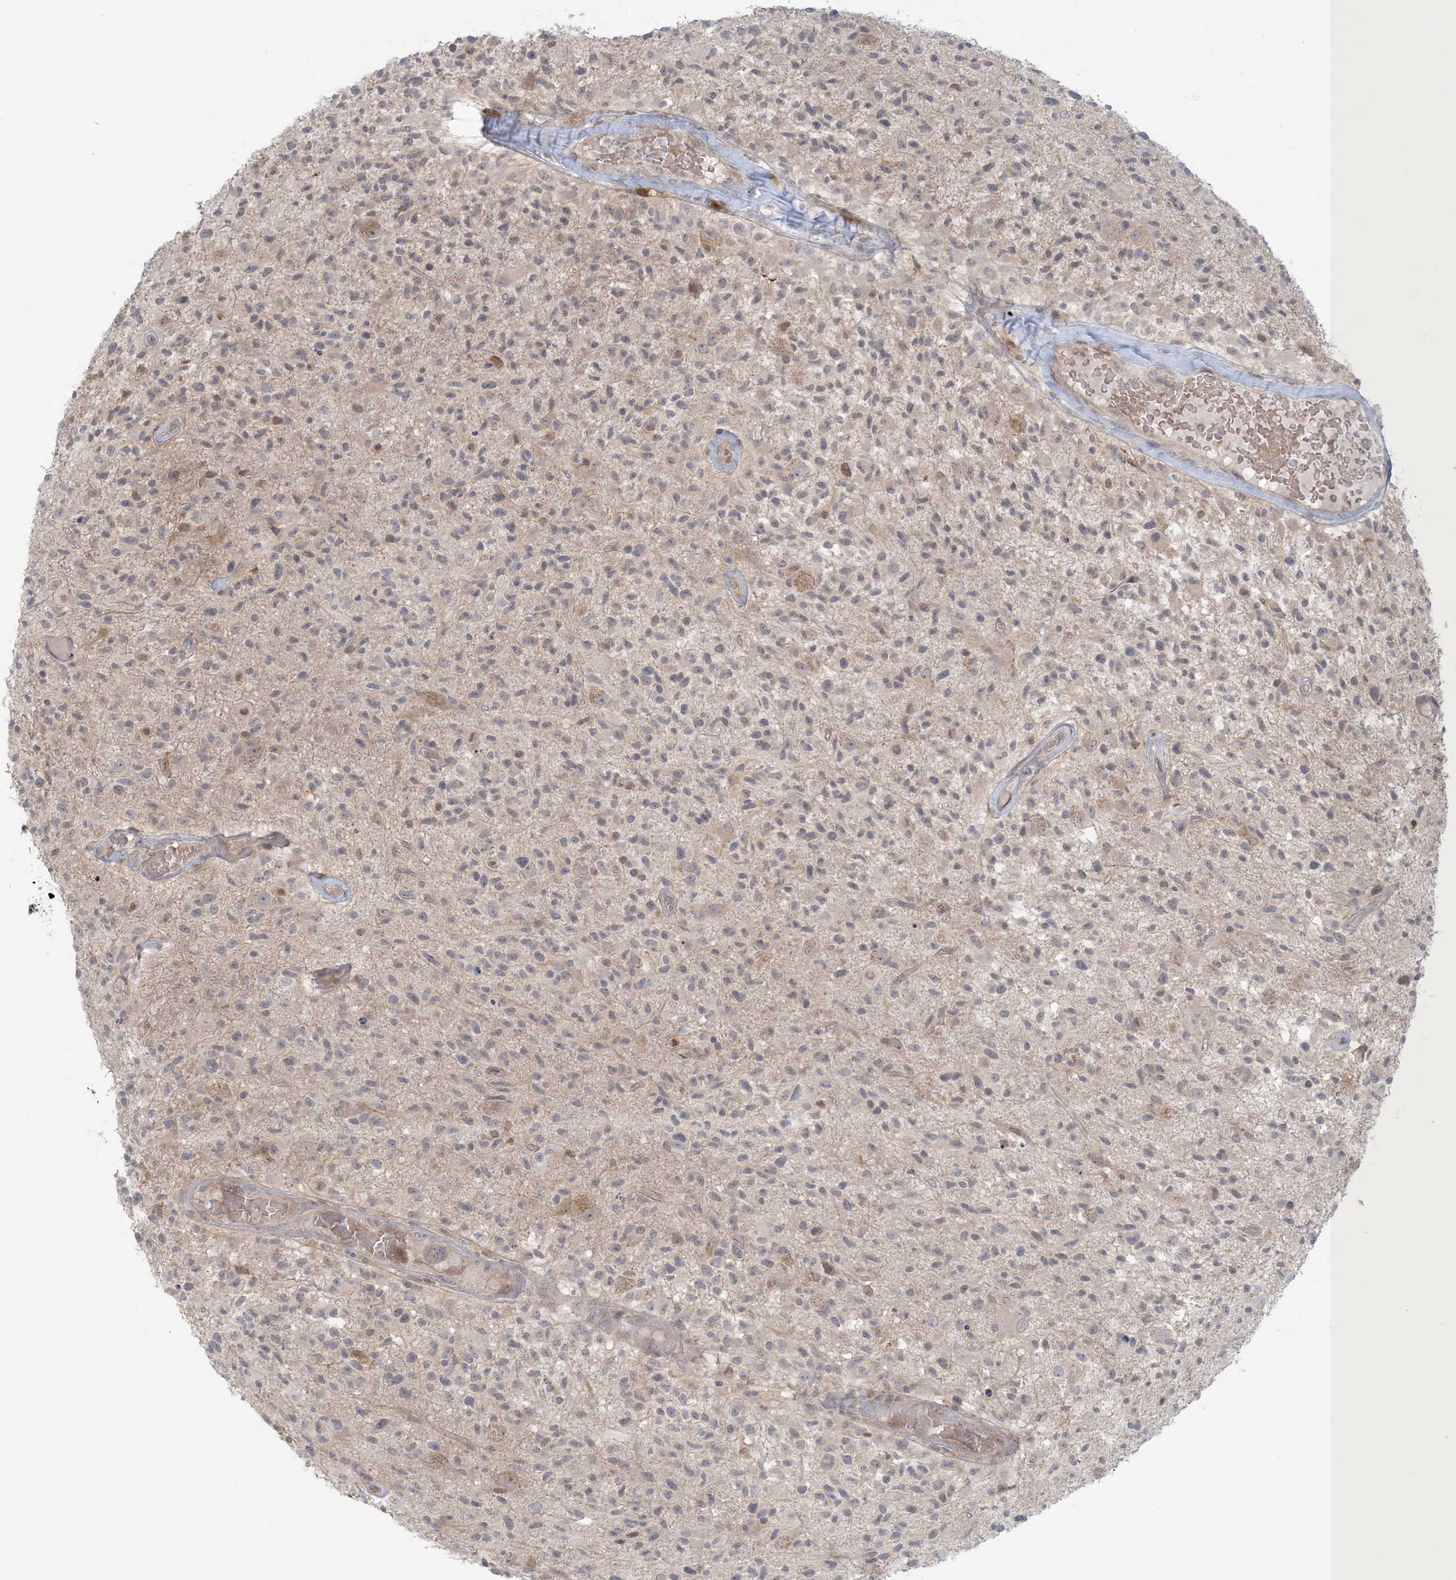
{"staining": {"intensity": "negative", "quantity": "none", "location": "none"}, "tissue": "glioma", "cell_type": "Tumor cells", "image_type": "cancer", "snomed": [{"axis": "morphology", "description": "Glioma, malignant, High grade"}, {"axis": "morphology", "description": "Glioblastoma, NOS"}, {"axis": "topography", "description": "Brain"}], "caption": "The photomicrograph reveals no significant expression in tumor cells of glioma.", "gene": "NRBP2", "patient": {"sex": "male", "age": 60}}